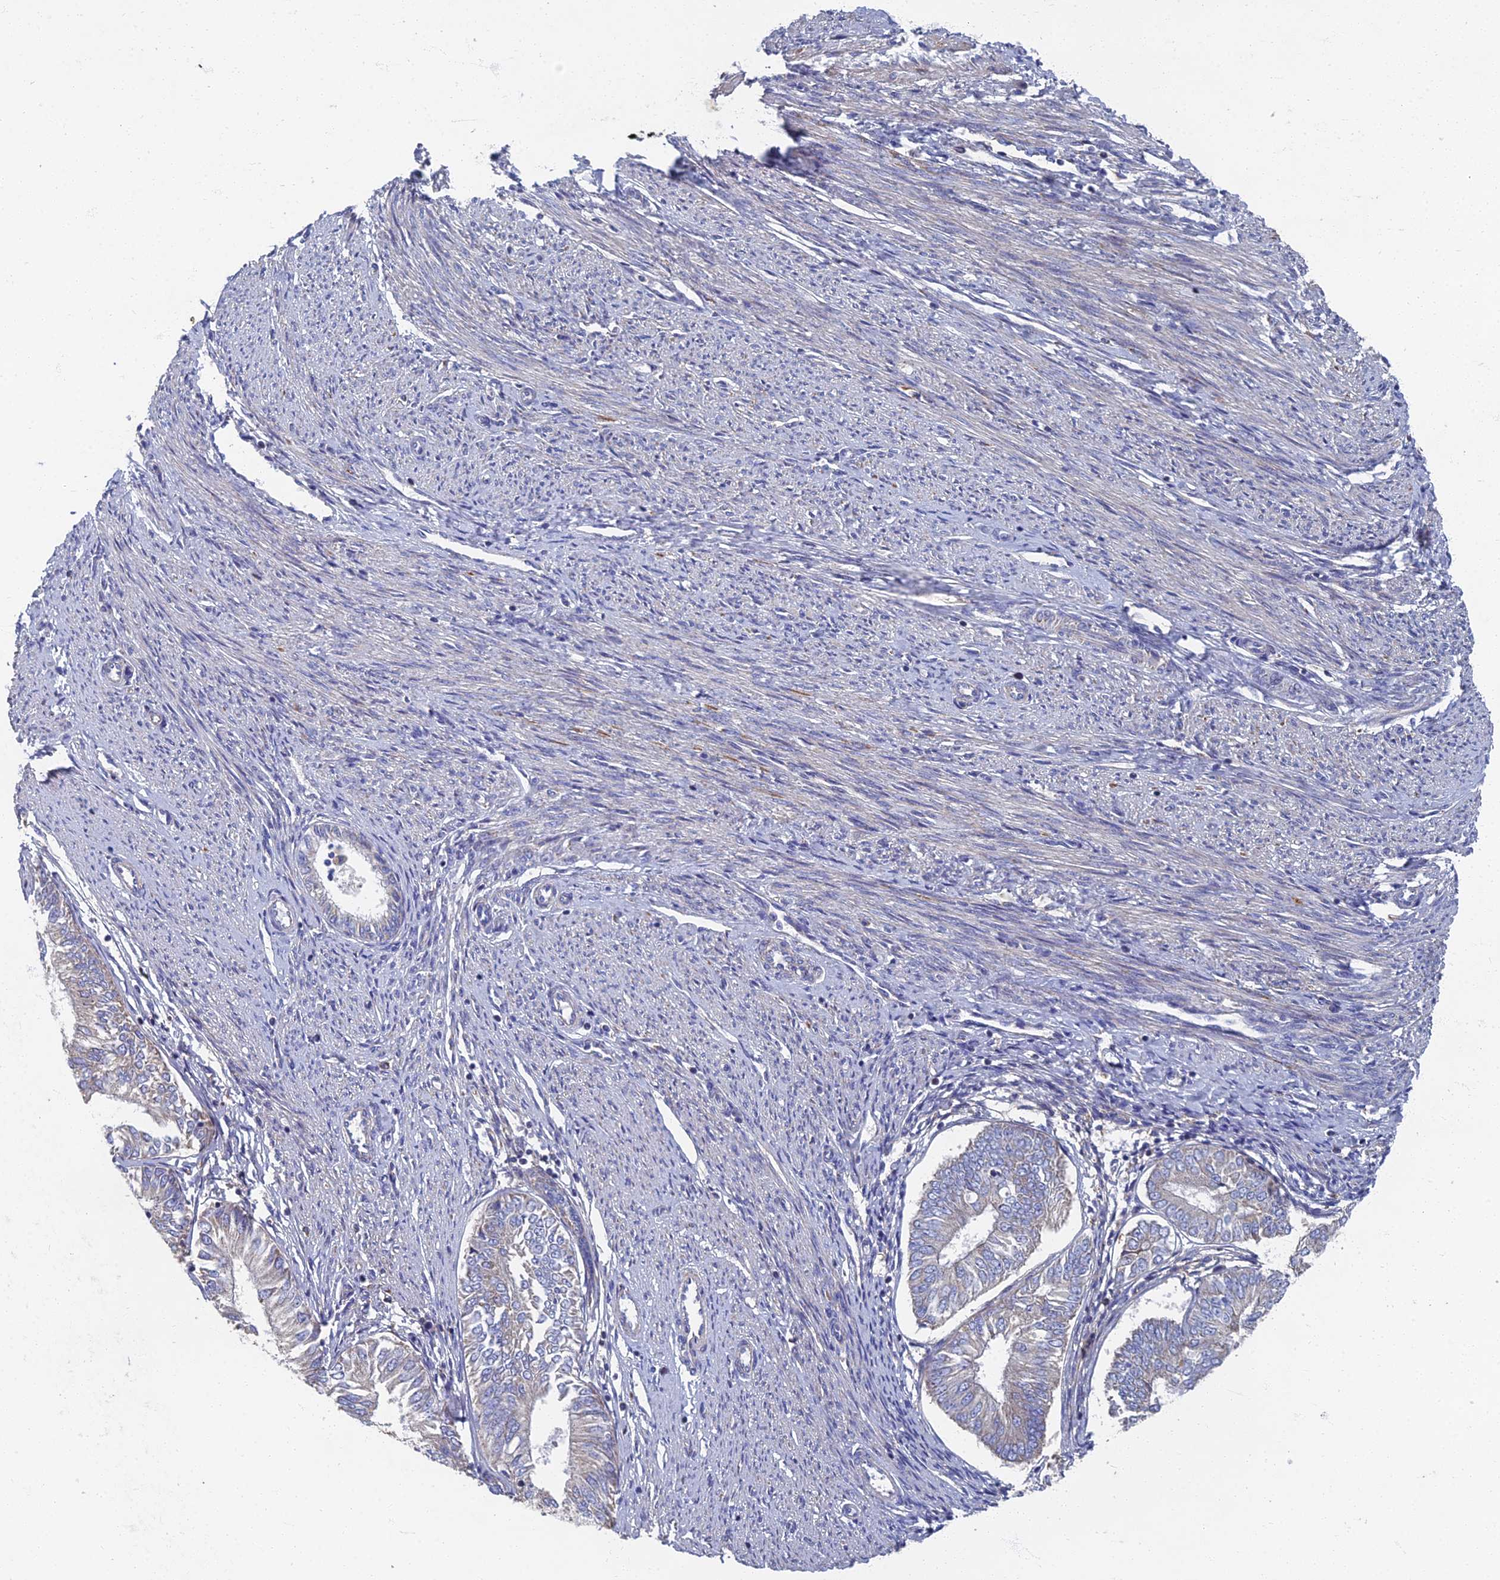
{"staining": {"intensity": "negative", "quantity": "none", "location": "none"}, "tissue": "endometrial cancer", "cell_type": "Tumor cells", "image_type": "cancer", "snomed": [{"axis": "morphology", "description": "Adenocarcinoma, NOS"}, {"axis": "topography", "description": "Endometrium"}], "caption": "A histopathology image of human endometrial adenocarcinoma is negative for staining in tumor cells.", "gene": "RNASEK", "patient": {"sex": "female", "age": 58}}